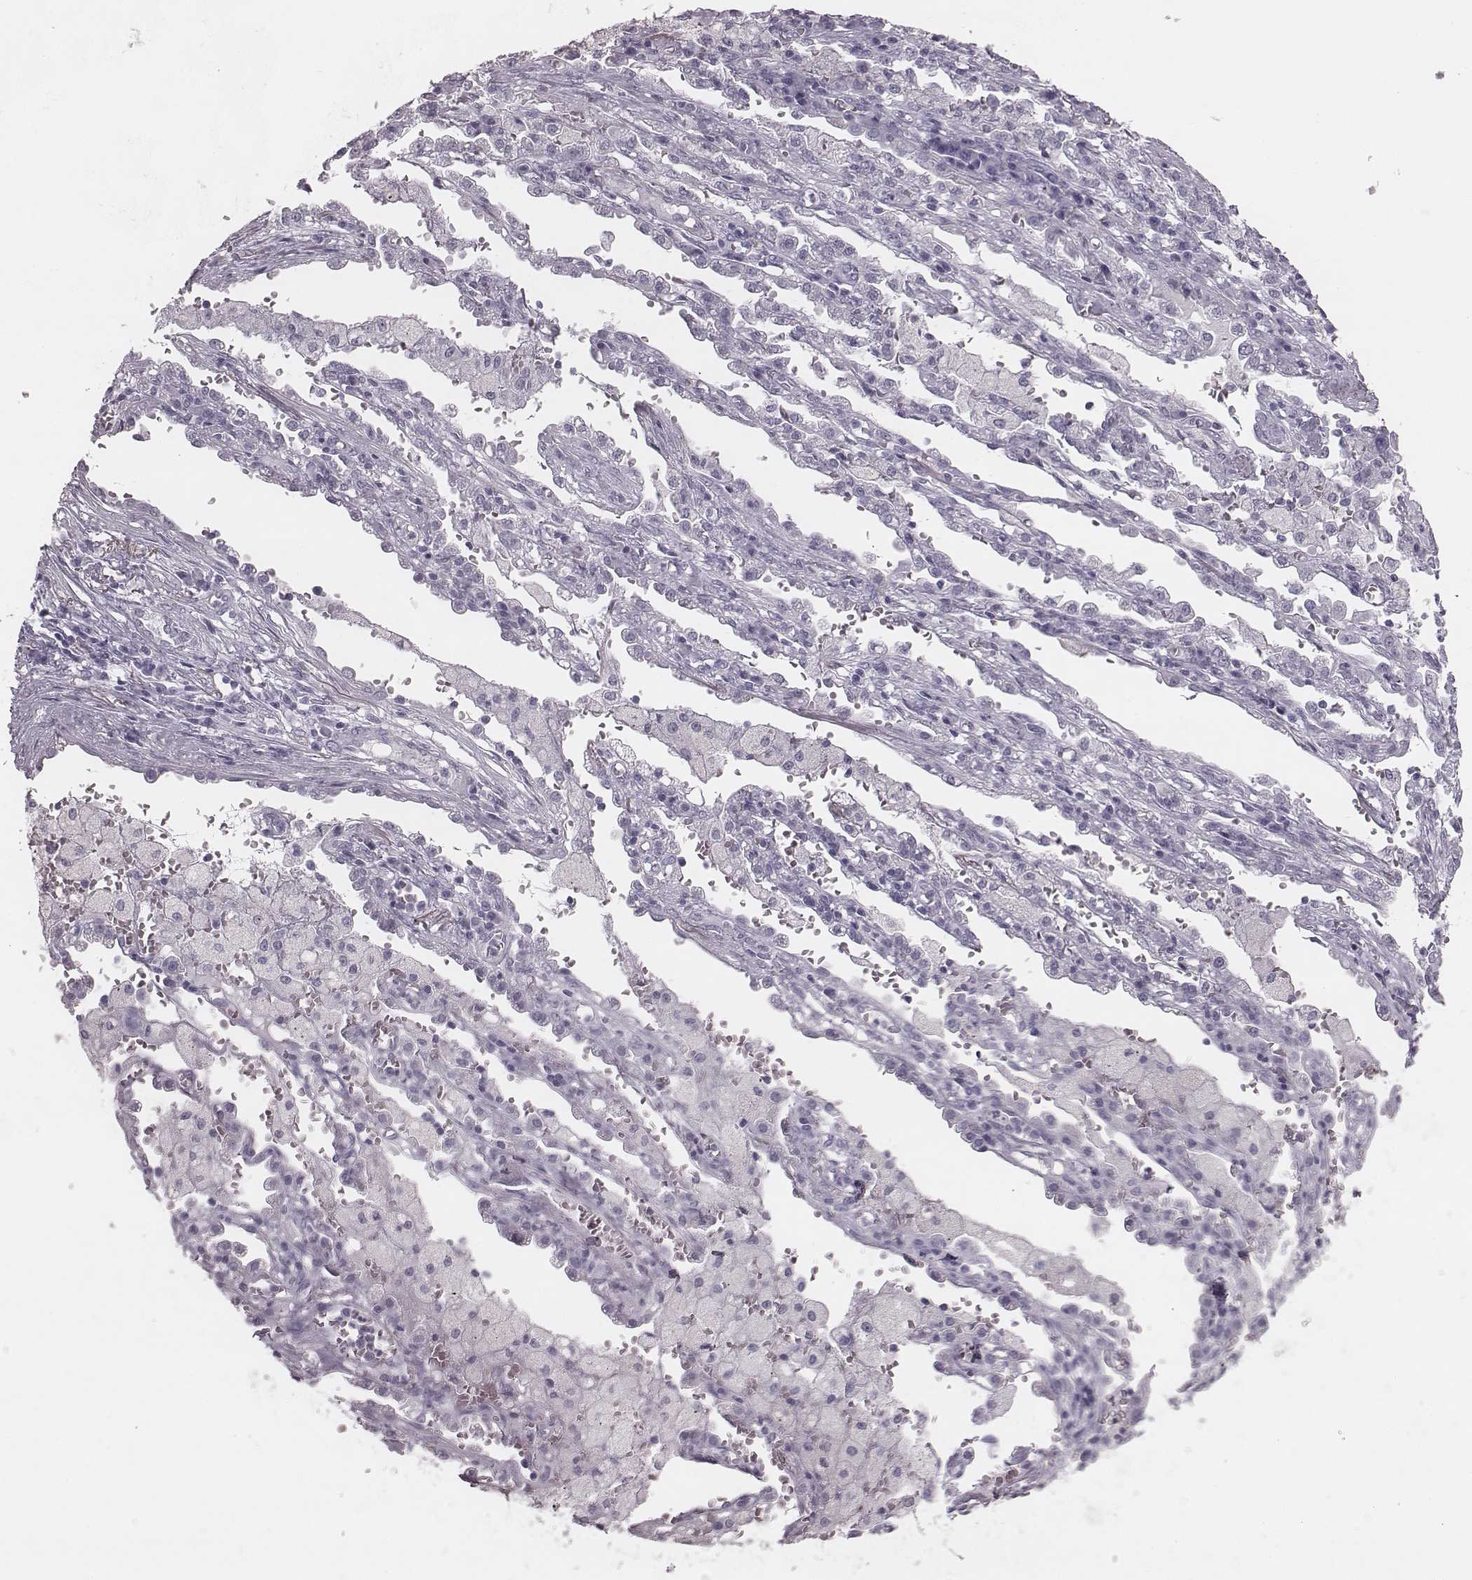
{"staining": {"intensity": "negative", "quantity": "none", "location": "none"}, "tissue": "lung cancer", "cell_type": "Tumor cells", "image_type": "cancer", "snomed": [{"axis": "morphology", "description": "Adenocarcinoma, NOS"}, {"axis": "topography", "description": "Lung"}], "caption": "Tumor cells show no significant expression in lung cancer.", "gene": "KRT74", "patient": {"sex": "male", "age": 57}}